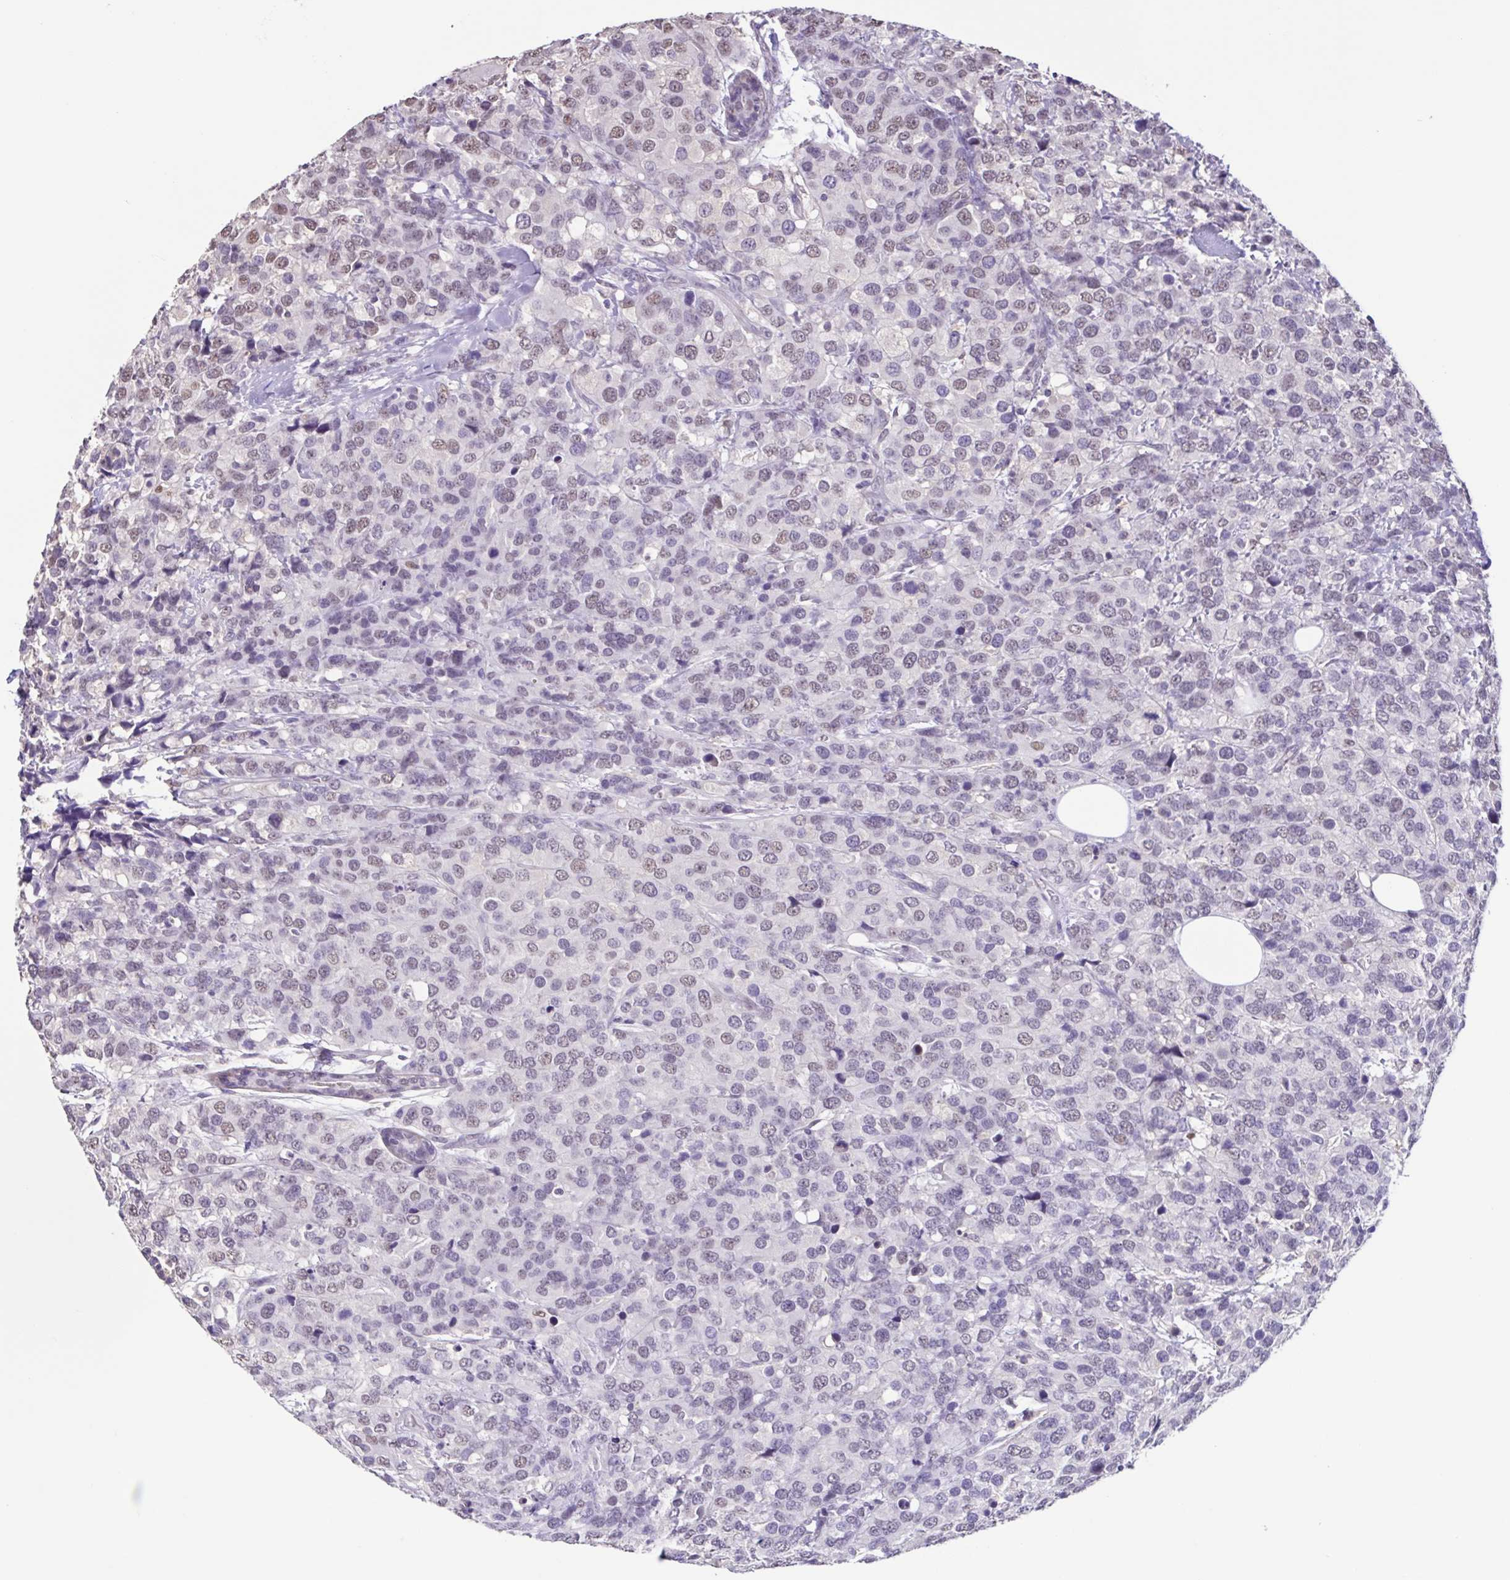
{"staining": {"intensity": "weak", "quantity": "25%-75%", "location": "nuclear"}, "tissue": "breast cancer", "cell_type": "Tumor cells", "image_type": "cancer", "snomed": [{"axis": "morphology", "description": "Lobular carcinoma"}, {"axis": "topography", "description": "Breast"}], "caption": "Brown immunohistochemical staining in human breast cancer shows weak nuclear staining in about 25%-75% of tumor cells.", "gene": "ACTRT3", "patient": {"sex": "female", "age": 59}}